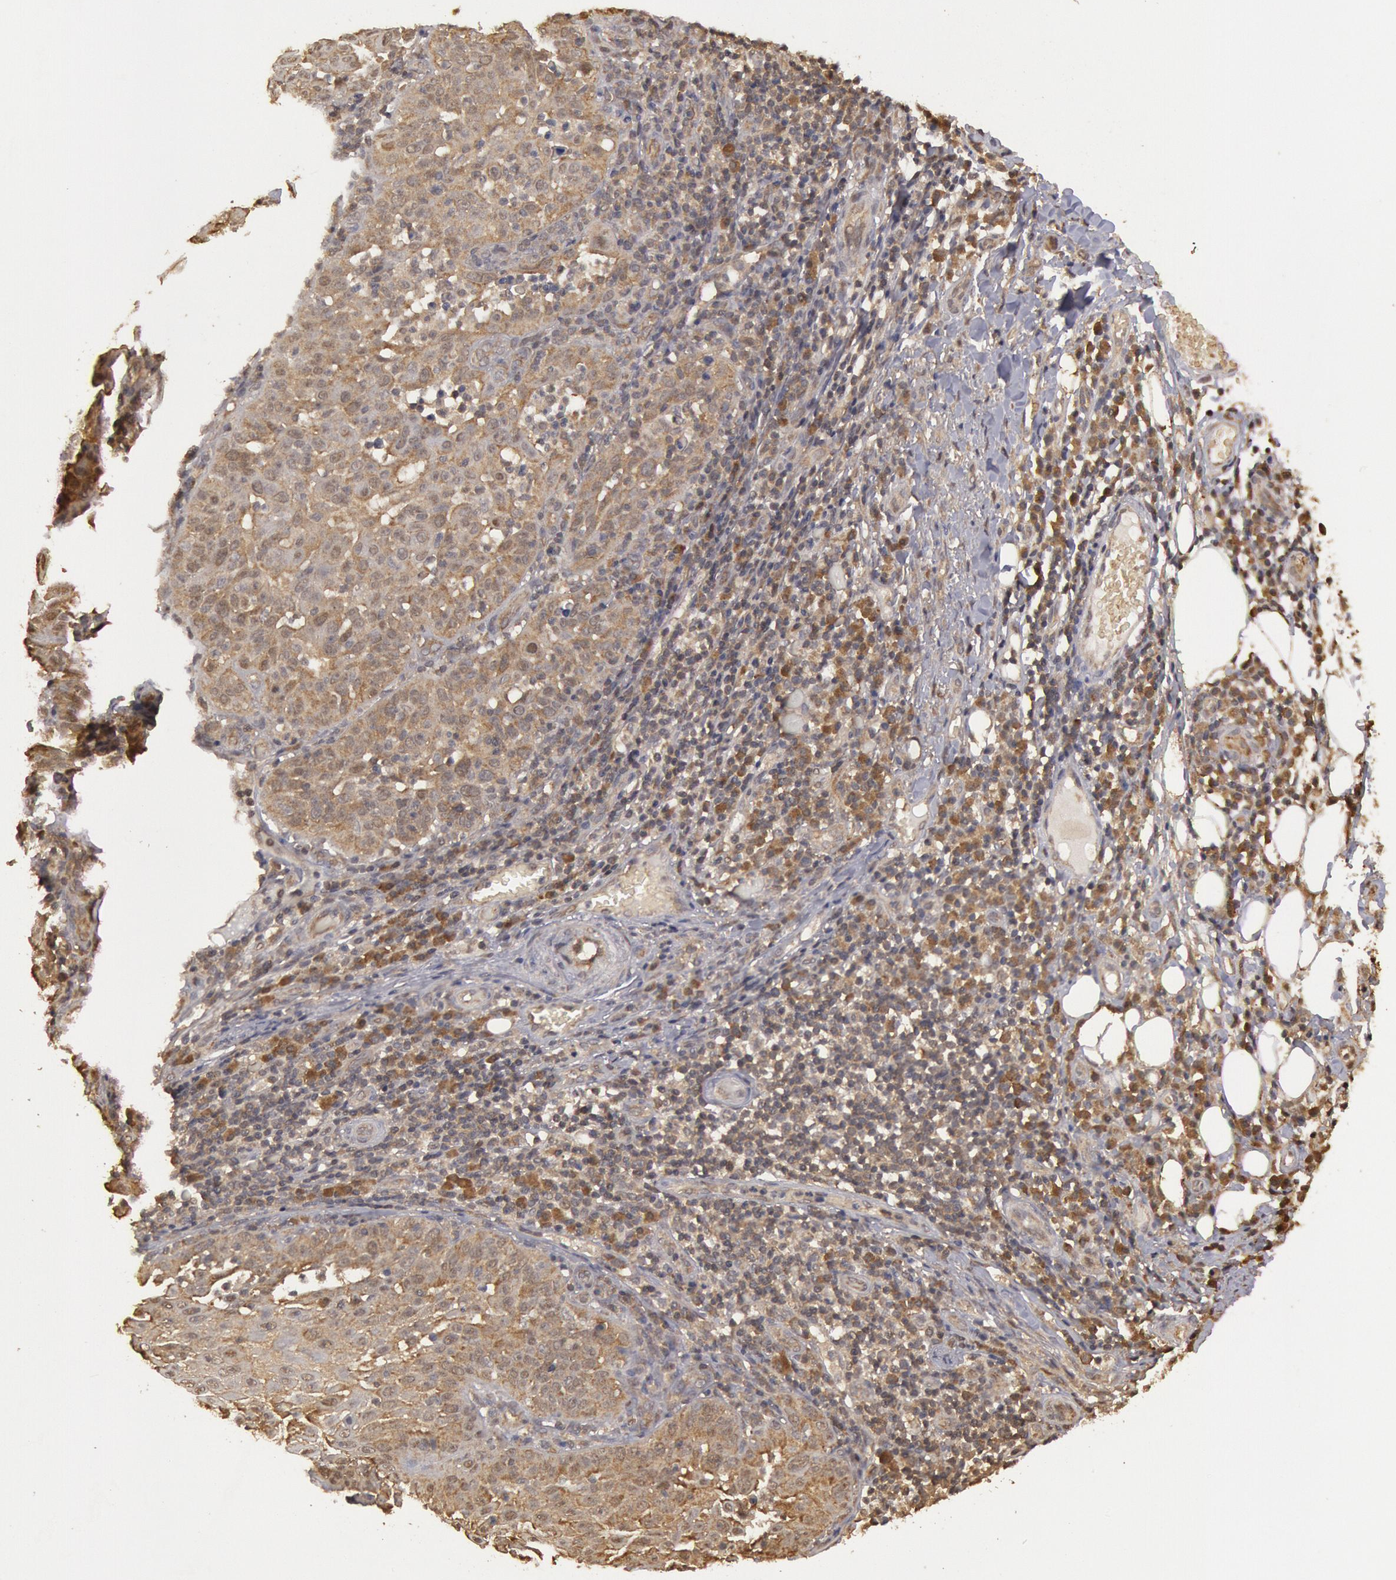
{"staining": {"intensity": "moderate", "quantity": ">75%", "location": "cytoplasmic/membranous"}, "tissue": "skin cancer", "cell_type": "Tumor cells", "image_type": "cancer", "snomed": [{"axis": "morphology", "description": "Squamous cell carcinoma, NOS"}, {"axis": "topography", "description": "Skin"}], "caption": "High-magnification brightfield microscopy of skin squamous cell carcinoma stained with DAB (brown) and counterstained with hematoxylin (blue). tumor cells exhibit moderate cytoplasmic/membranous positivity is present in approximately>75% of cells. (DAB (3,3'-diaminobenzidine) IHC with brightfield microscopy, high magnification).", "gene": "USP14", "patient": {"sex": "female", "age": 89}}